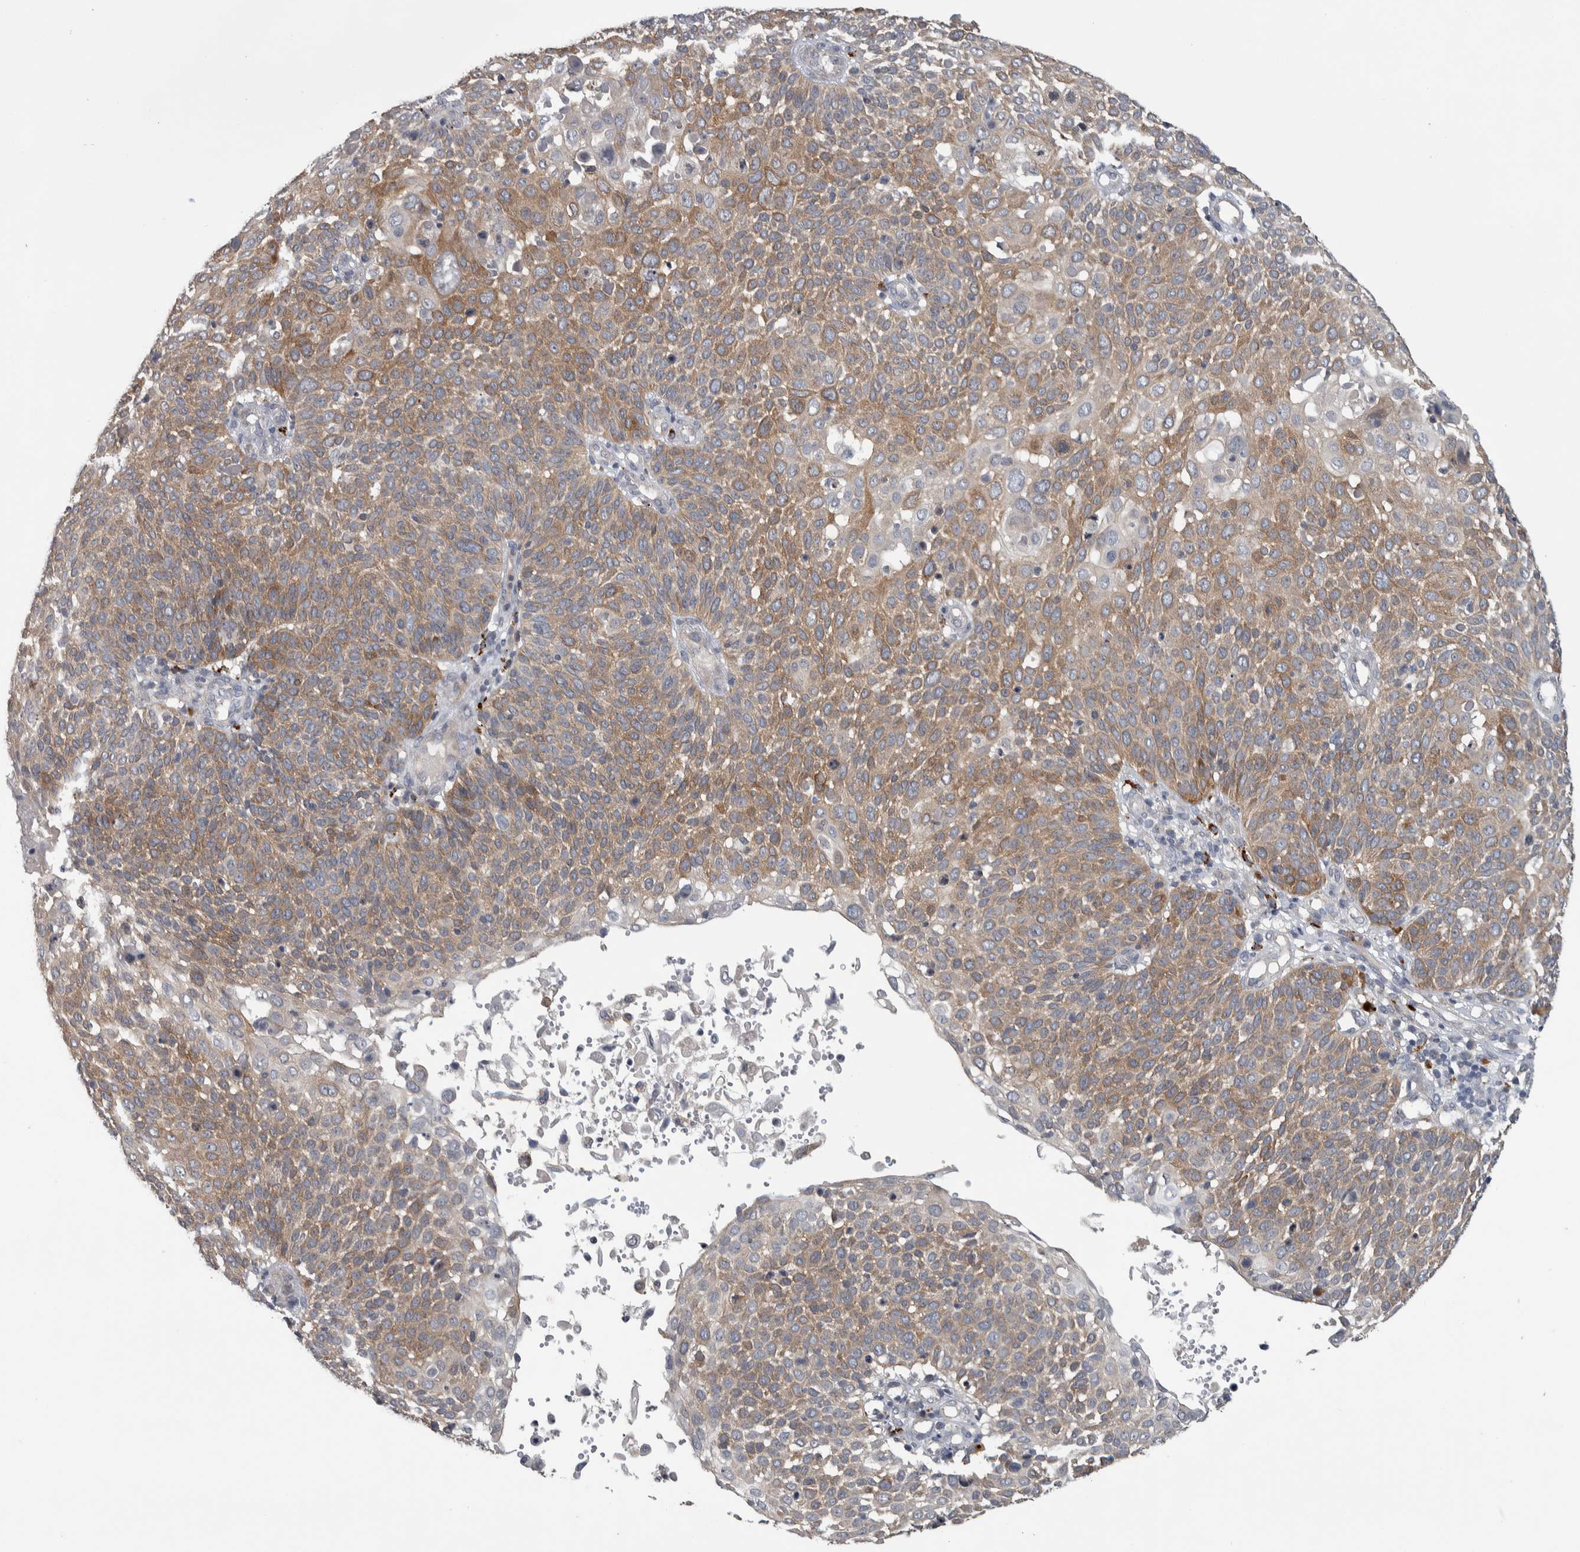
{"staining": {"intensity": "moderate", "quantity": ">75%", "location": "cytoplasmic/membranous"}, "tissue": "cervical cancer", "cell_type": "Tumor cells", "image_type": "cancer", "snomed": [{"axis": "morphology", "description": "Squamous cell carcinoma, NOS"}, {"axis": "topography", "description": "Cervix"}], "caption": "IHC histopathology image of cervical squamous cell carcinoma stained for a protein (brown), which exhibits medium levels of moderate cytoplasmic/membranous expression in about >75% of tumor cells.", "gene": "FAM83G", "patient": {"sex": "female", "age": 74}}